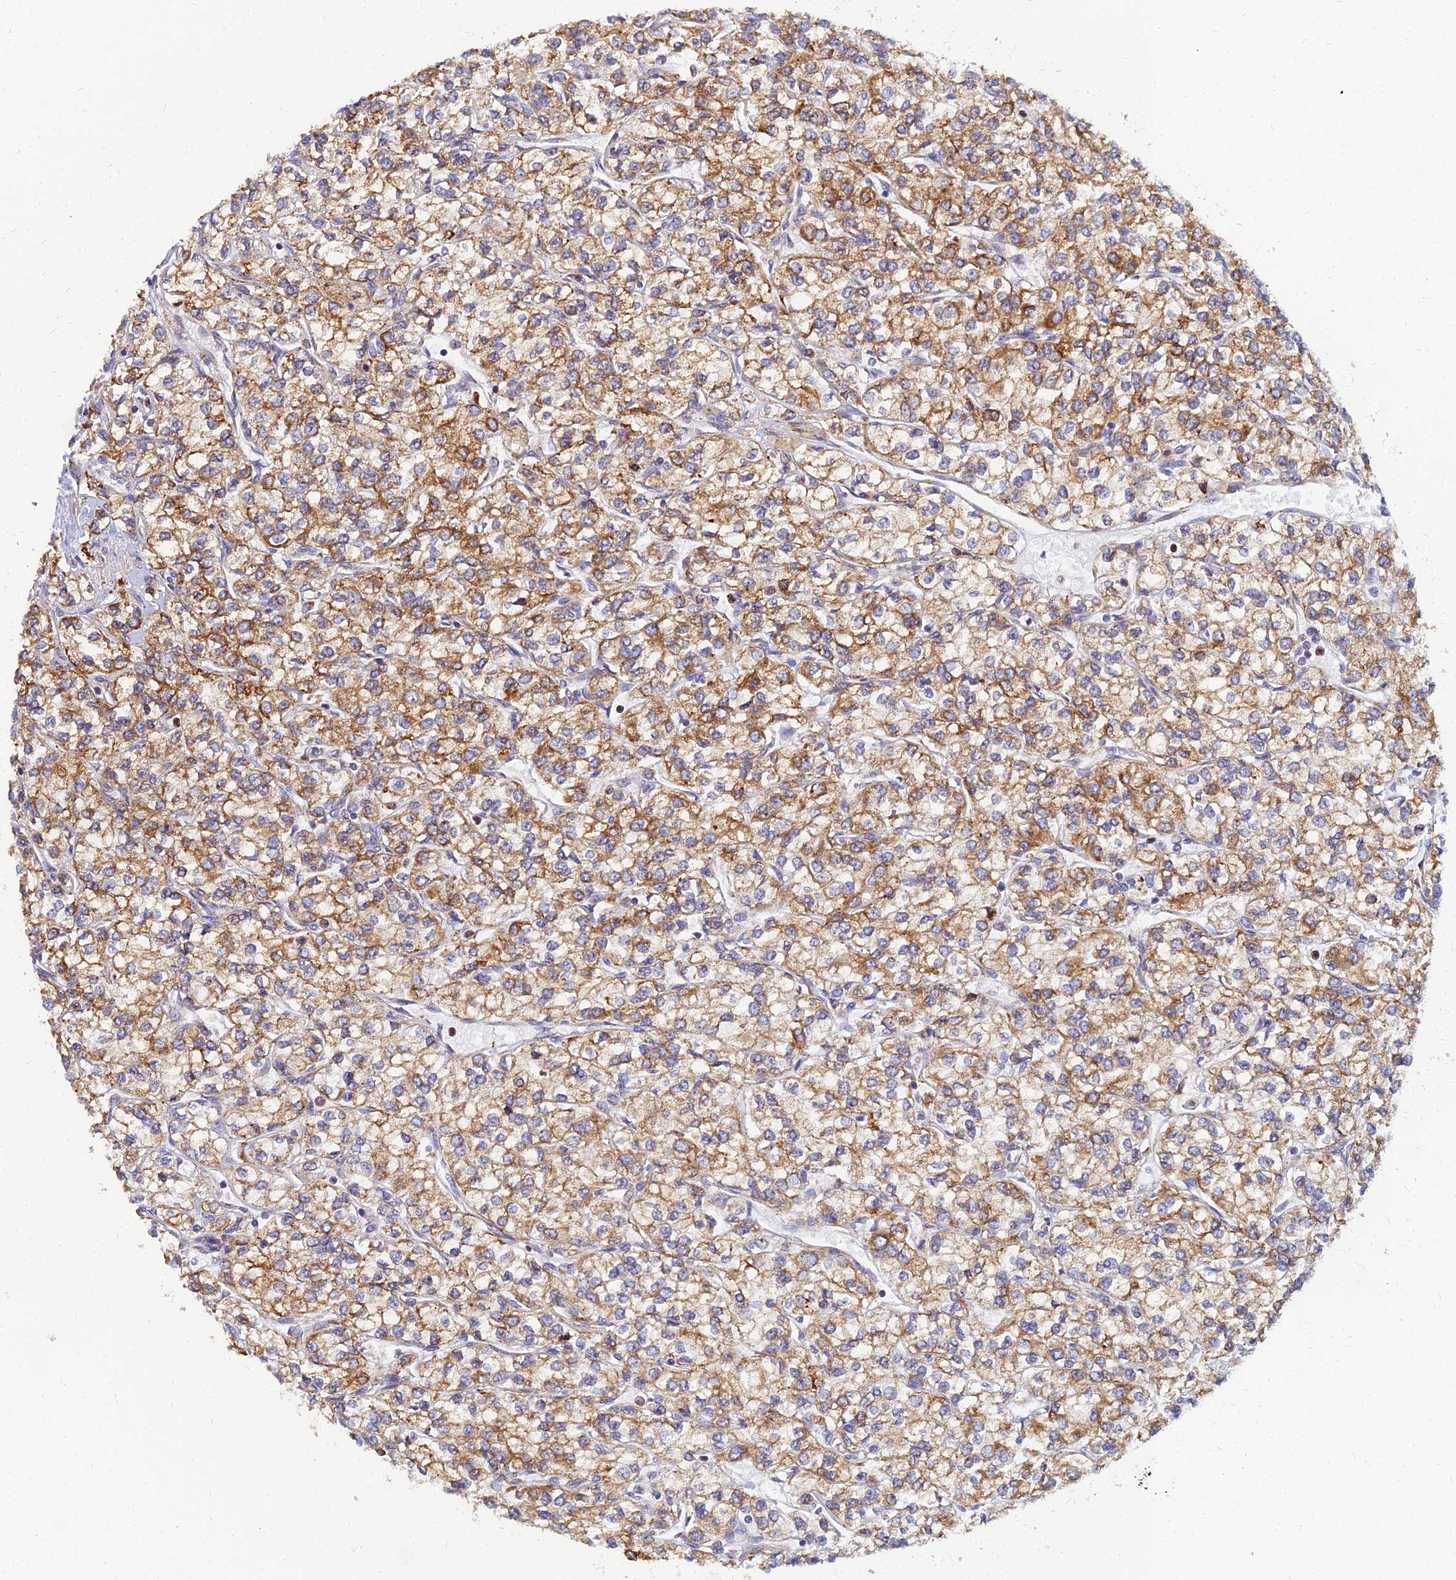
{"staining": {"intensity": "moderate", "quantity": ">75%", "location": "cytoplasmic/membranous"}, "tissue": "renal cancer", "cell_type": "Tumor cells", "image_type": "cancer", "snomed": [{"axis": "morphology", "description": "Adenocarcinoma, NOS"}, {"axis": "topography", "description": "Kidney"}], "caption": "Moderate cytoplasmic/membranous protein positivity is present in about >75% of tumor cells in renal adenocarcinoma. The staining was performed using DAB, with brown indicating positive protein expression. Nuclei are stained blue with hematoxylin.", "gene": "CCT6B", "patient": {"sex": "male", "age": 80}}